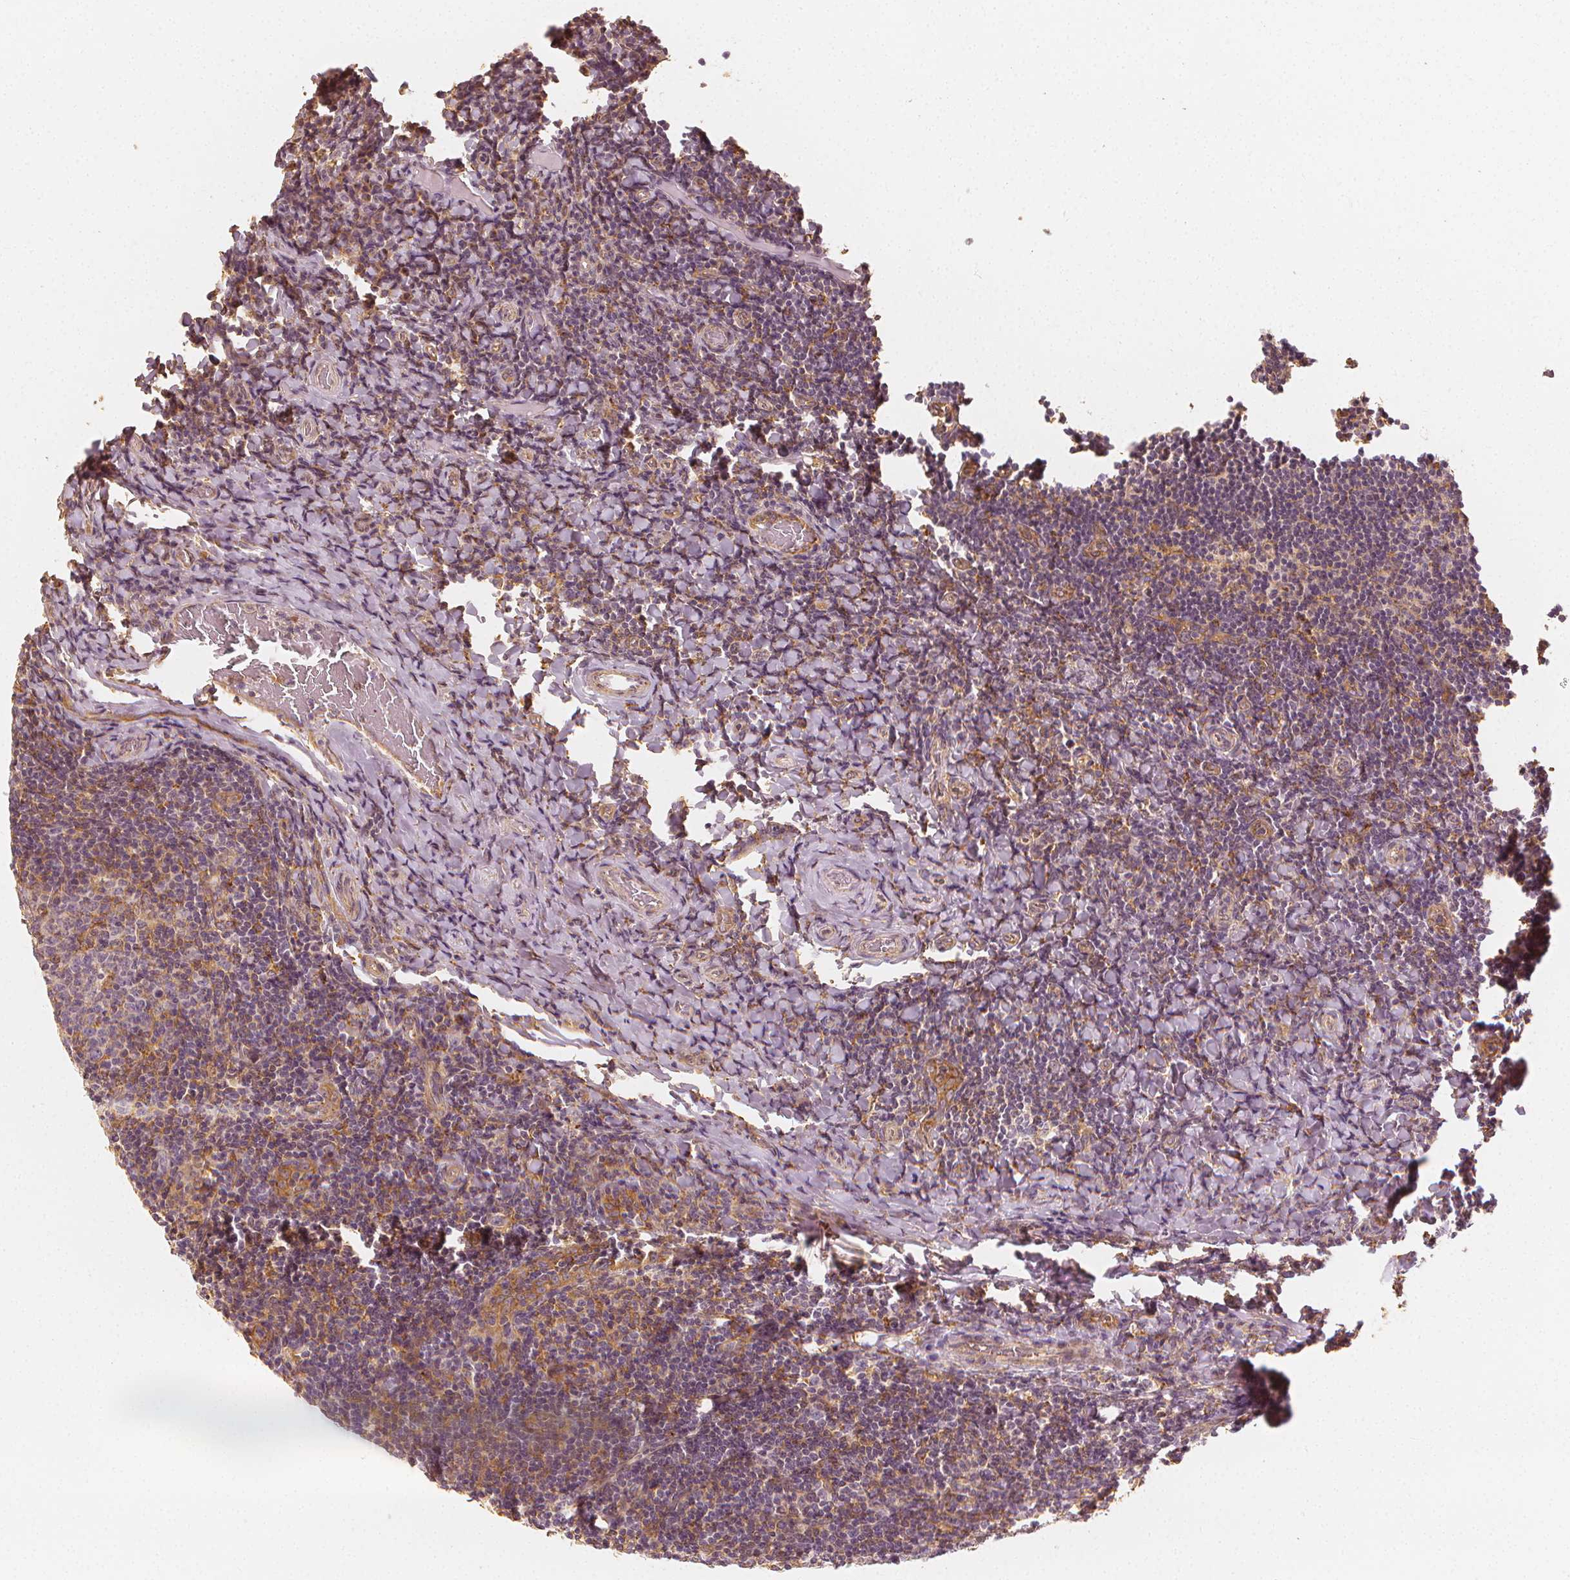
{"staining": {"intensity": "weak", "quantity": "<25%", "location": "cytoplasmic/membranous"}, "tissue": "tonsil", "cell_type": "Germinal center cells", "image_type": "normal", "snomed": [{"axis": "morphology", "description": "Normal tissue, NOS"}, {"axis": "topography", "description": "Tonsil"}], "caption": "Histopathology image shows no protein staining in germinal center cells of normal tonsil. (DAB (3,3'-diaminobenzidine) IHC with hematoxylin counter stain).", "gene": "ARHGAP26", "patient": {"sex": "female", "age": 10}}